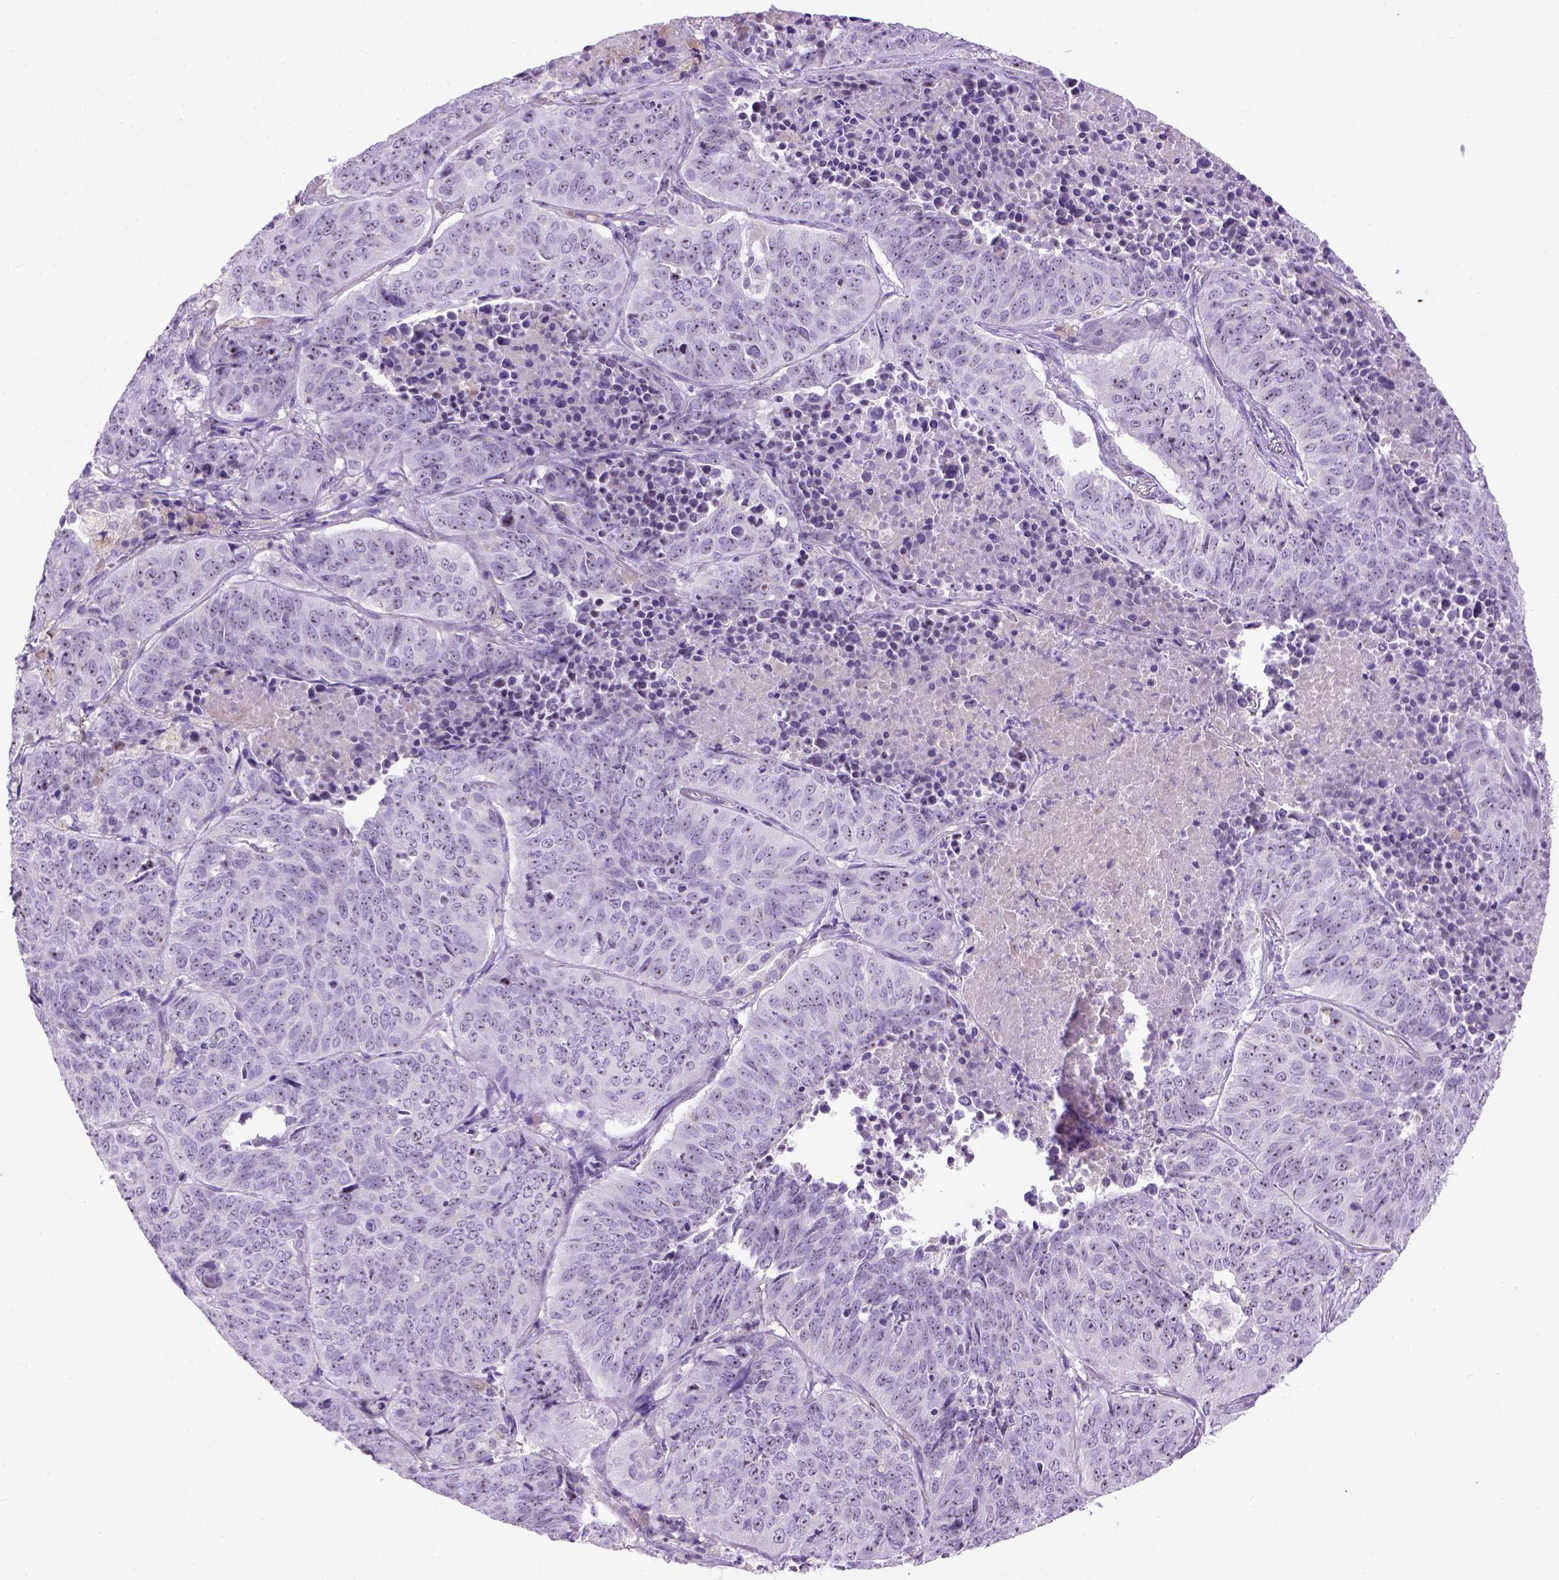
{"staining": {"intensity": "weak", "quantity": "25%-75%", "location": "nuclear"}, "tissue": "lung cancer", "cell_type": "Tumor cells", "image_type": "cancer", "snomed": [{"axis": "morphology", "description": "Normal tissue, NOS"}, {"axis": "morphology", "description": "Squamous cell carcinoma, NOS"}, {"axis": "topography", "description": "Bronchus"}, {"axis": "topography", "description": "Lung"}], "caption": "Protein staining reveals weak nuclear positivity in about 25%-75% of tumor cells in lung cancer. The protein of interest is stained brown, and the nuclei are stained in blue (DAB (3,3'-diaminobenzidine) IHC with brightfield microscopy, high magnification).", "gene": "UTP4", "patient": {"sex": "male", "age": 64}}